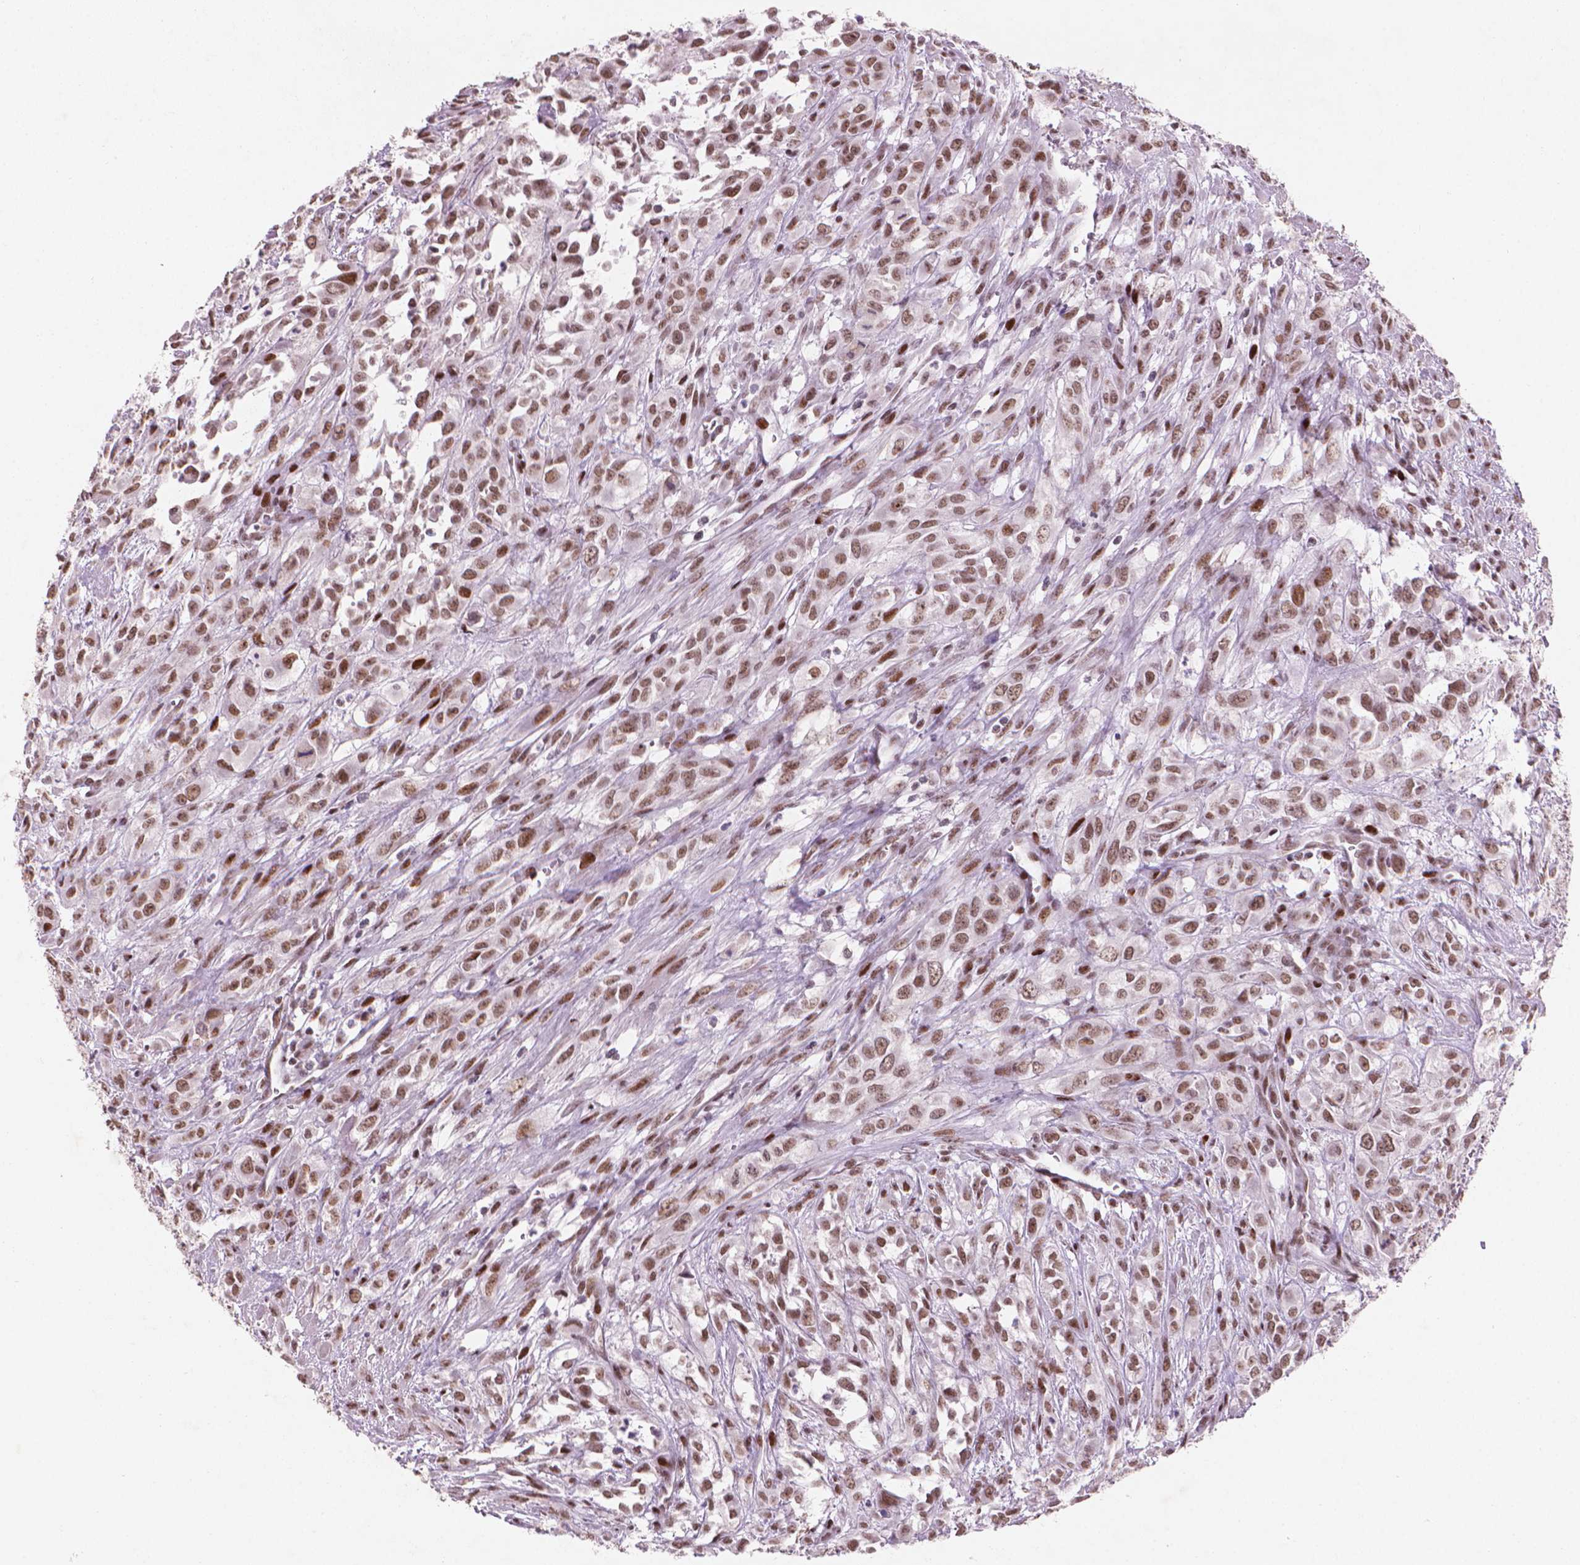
{"staining": {"intensity": "moderate", "quantity": ">75%", "location": "nuclear"}, "tissue": "urothelial cancer", "cell_type": "Tumor cells", "image_type": "cancer", "snomed": [{"axis": "morphology", "description": "Urothelial carcinoma, High grade"}, {"axis": "topography", "description": "Urinary bladder"}], "caption": "Immunohistochemical staining of high-grade urothelial carcinoma shows medium levels of moderate nuclear staining in approximately >75% of tumor cells.", "gene": "HES7", "patient": {"sex": "male", "age": 67}}